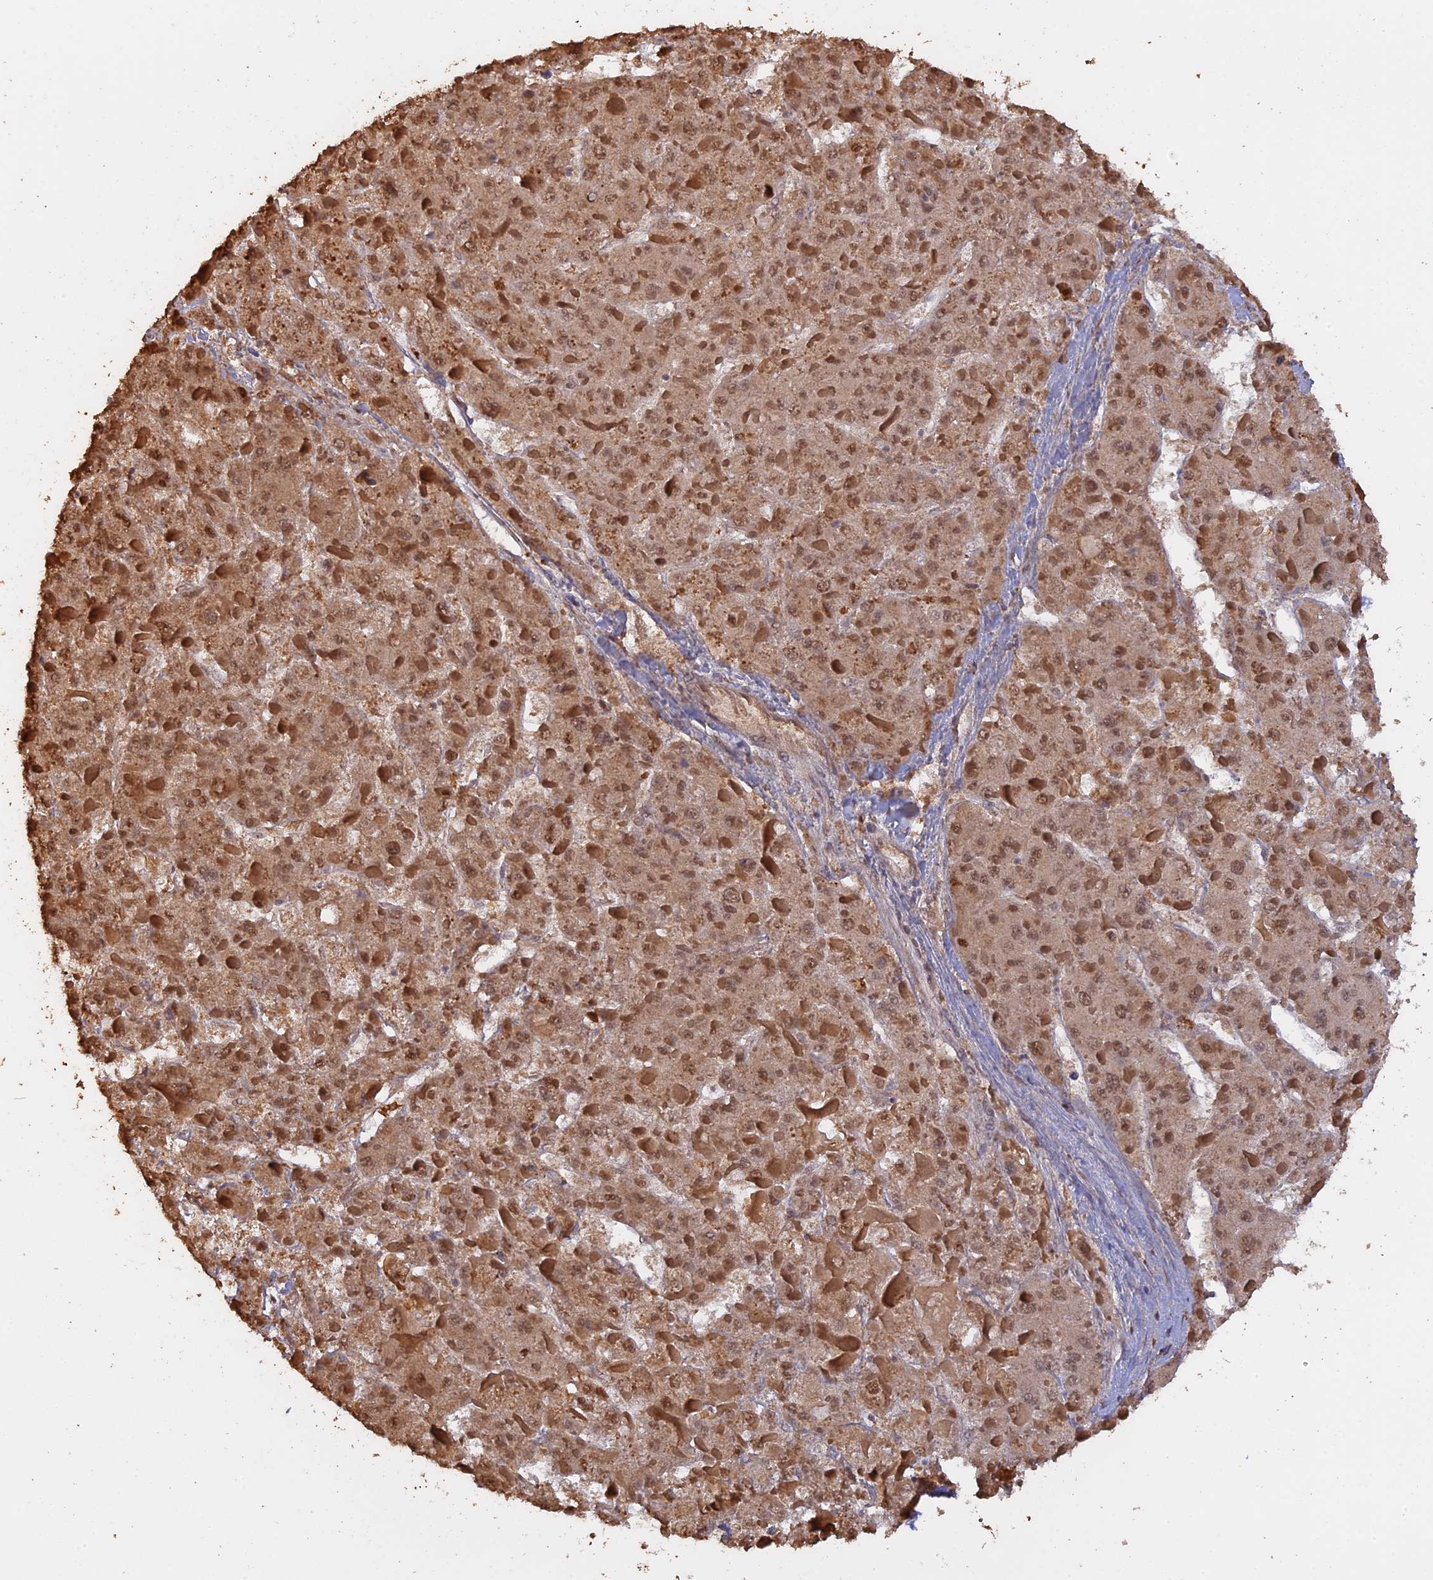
{"staining": {"intensity": "moderate", "quantity": ">75%", "location": "cytoplasmic/membranous,nuclear"}, "tissue": "liver cancer", "cell_type": "Tumor cells", "image_type": "cancer", "snomed": [{"axis": "morphology", "description": "Carcinoma, Hepatocellular, NOS"}, {"axis": "topography", "description": "Liver"}], "caption": "Immunohistochemical staining of human liver hepatocellular carcinoma exhibits medium levels of moderate cytoplasmic/membranous and nuclear protein positivity in about >75% of tumor cells. (Brightfield microscopy of DAB IHC at high magnification).", "gene": "PSMC6", "patient": {"sex": "female", "age": 73}}